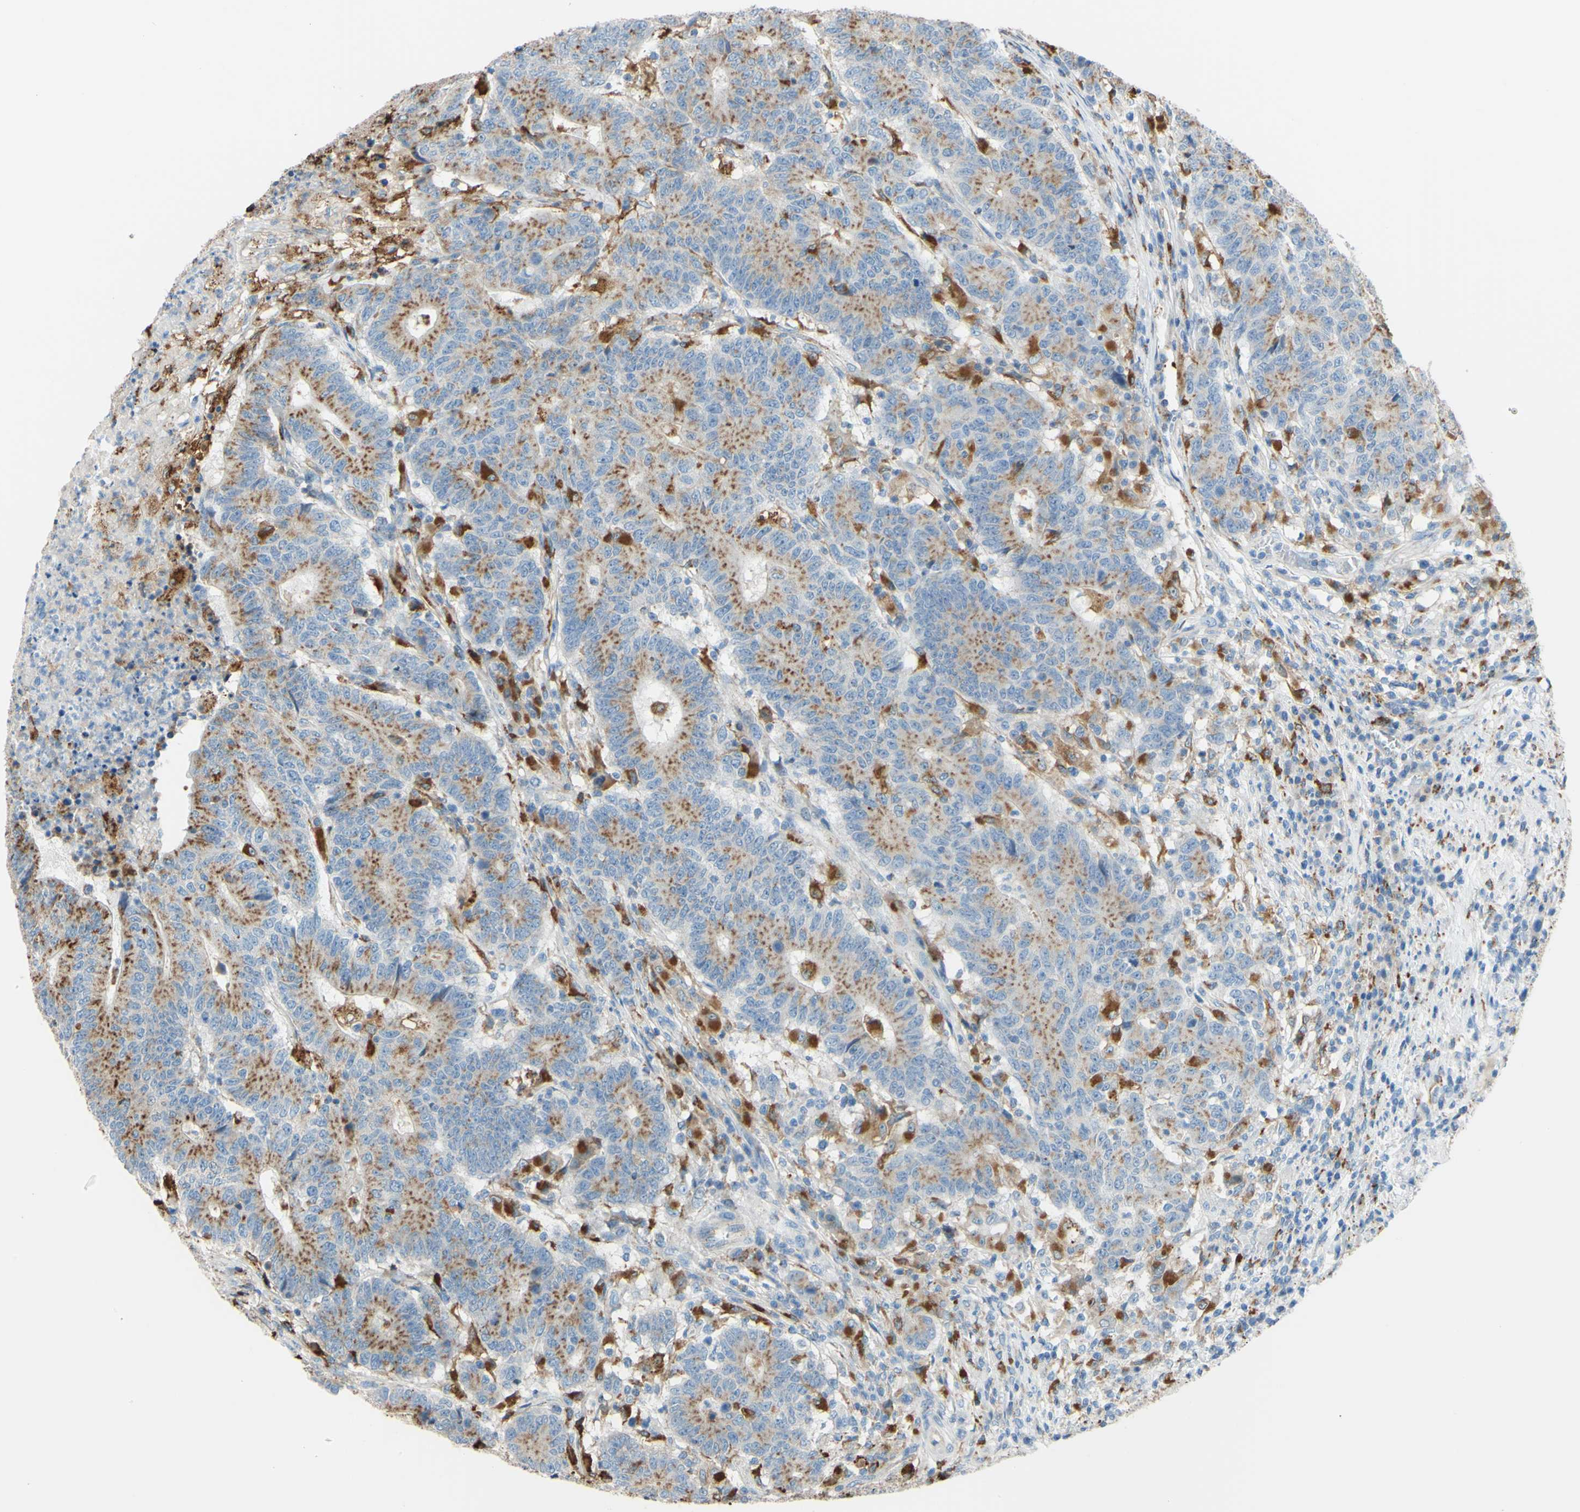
{"staining": {"intensity": "weak", "quantity": ">75%", "location": "cytoplasmic/membranous"}, "tissue": "colorectal cancer", "cell_type": "Tumor cells", "image_type": "cancer", "snomed": [{"axis": "morphology", "description": "Normal tissue, NOS"}, {"axis": "morphology", "description": "Adenocarcinoma, NOS"}, {"axis": "topography", "description": "Colon"}], "caption": "Colorectal cancer (adenocarcinoma) stained with a brown dye exhibits weak cytoplasmic/membranous positive expression in about >75% of tumor cells.", "gene": "CTSD", "patient": {"sex": "female", "age": 75}}